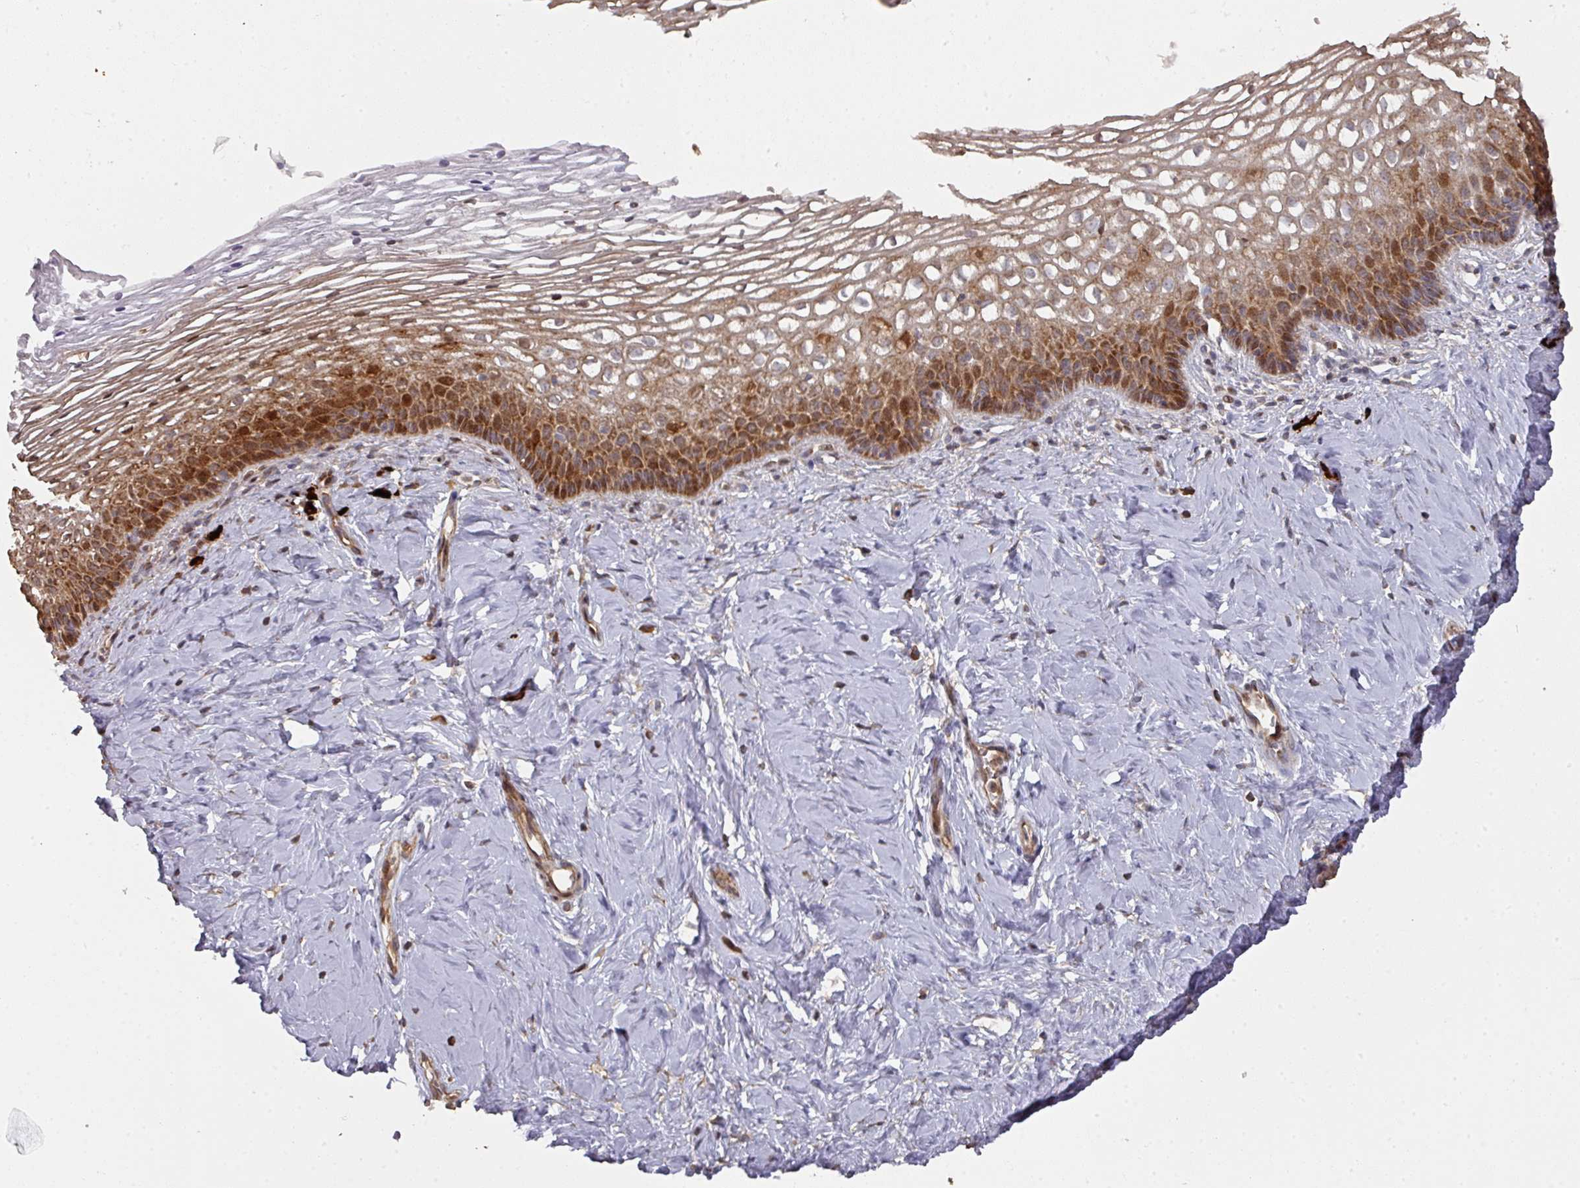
{"staining": {"intensity": "strong", "quantity": ">75%", "location": "cytoplasmic/membranous,nuclear"}, "tissue": "cervix", "cell_type": "Glandular cells", "image_type": "normal", "snomed": [{"axis": "morphology", "description": "Normal tissue, NOS"}, {"axis": "topography", "description": "Cervix"}], "caption": "Immunohistochemical staining of unremarkable cervix displays high levels of strong cytoplasmic/membranous,nuclear staining in approximately >75% of glandular cells.", "gene": "CA7", "patient": {"sex": "female", "age": 36}}